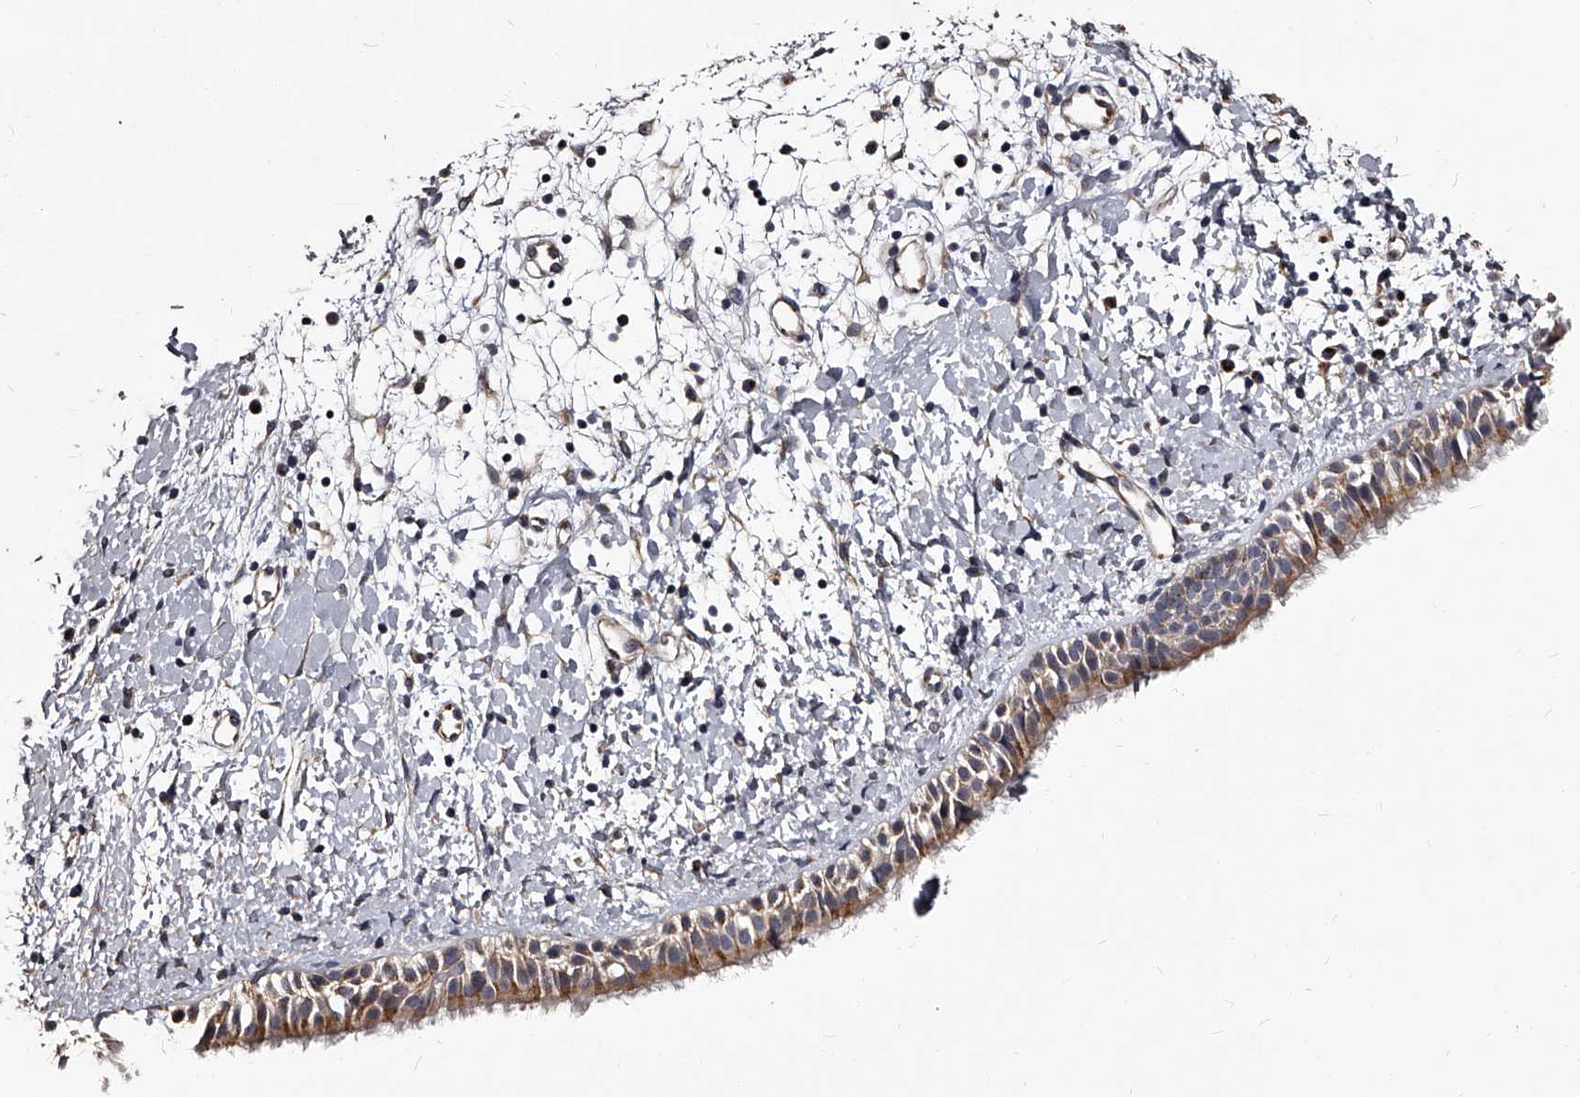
{"staining": {"intensity": "moderate", "quantity": ">75%", "location": "cytoplasmic/membranous"}, "tissue": "nasopharynx", "cell_type": "Respiratory epithelial cells", "image_type": "normal", "snomed": [{"axis": "morphology", "description": "Normal tissue, NOS"}, {"axis": "topography", "description": "Nasopharynx"}], "caption": "There is medium levels of moderate cytoplasmic/membranous positivity in respiratory epithelial cells of normal nasopharynx, as demonstrated by immunohistochemical staining (brown color).", "gene": "RSC1A1", "patient": {"sex": "male", "age": 22}}